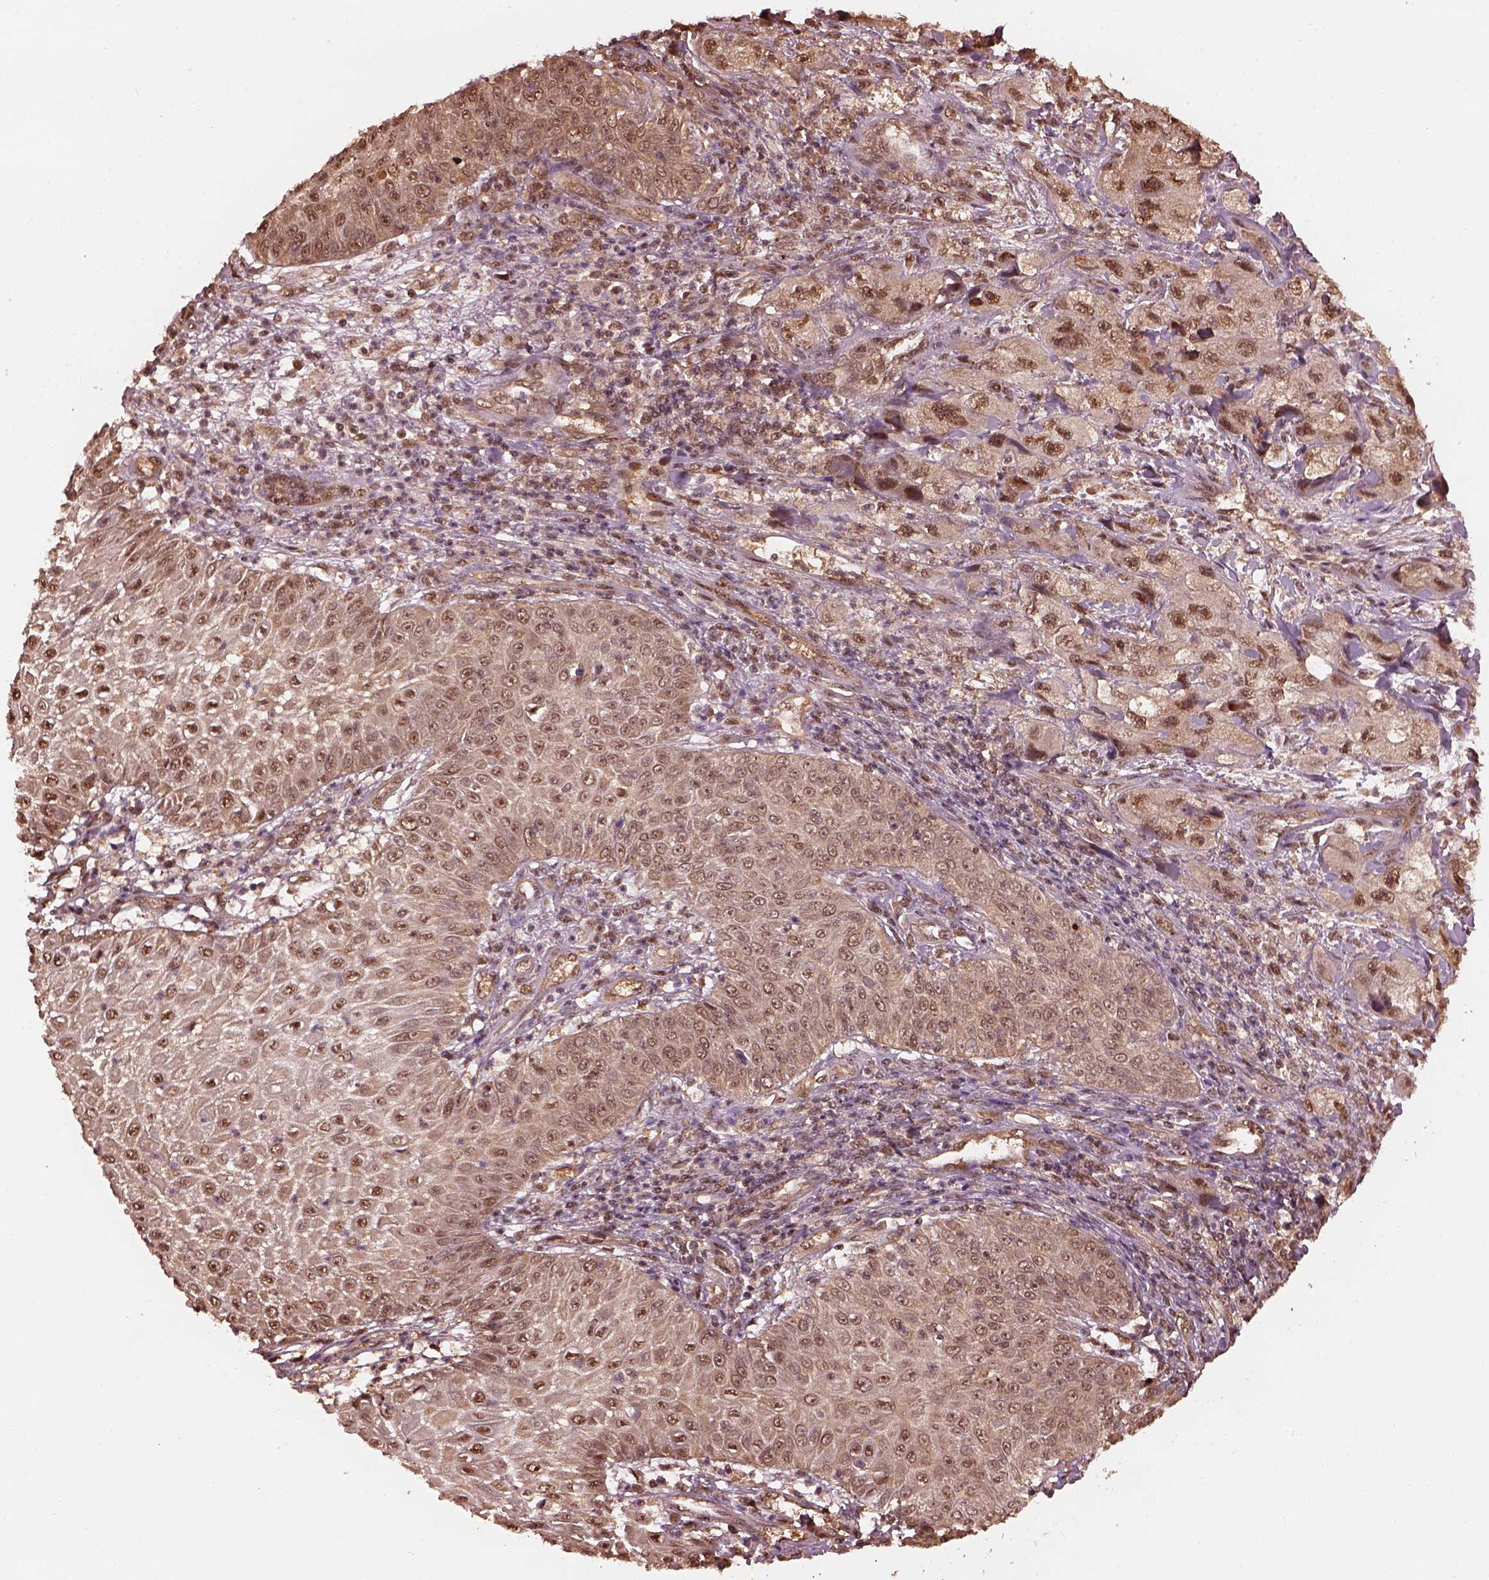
{"staining": {"intensity": "moderate", "quantity": "25%-75%", "location": "nuclear"}, "tissue": "skin cancer", "cell_type": "Tumor cells", "image_type": "cancer", "snomed": [{"axis": "morphology", "description": "Squamous cell carcinoma, NOS"}, {"axis": "topography", "description": "Skin"}, {"axis": "topography", "description": "Subcutis"}], "caption": "There is medium levels of moderate nuclear expression in tumor cells of skin squamous cell carcinoma, as demonstrated by immunohistochemical staining (brown color).", "gene": "PSMC5", "patient": {"sex": "male", "age": 73}}